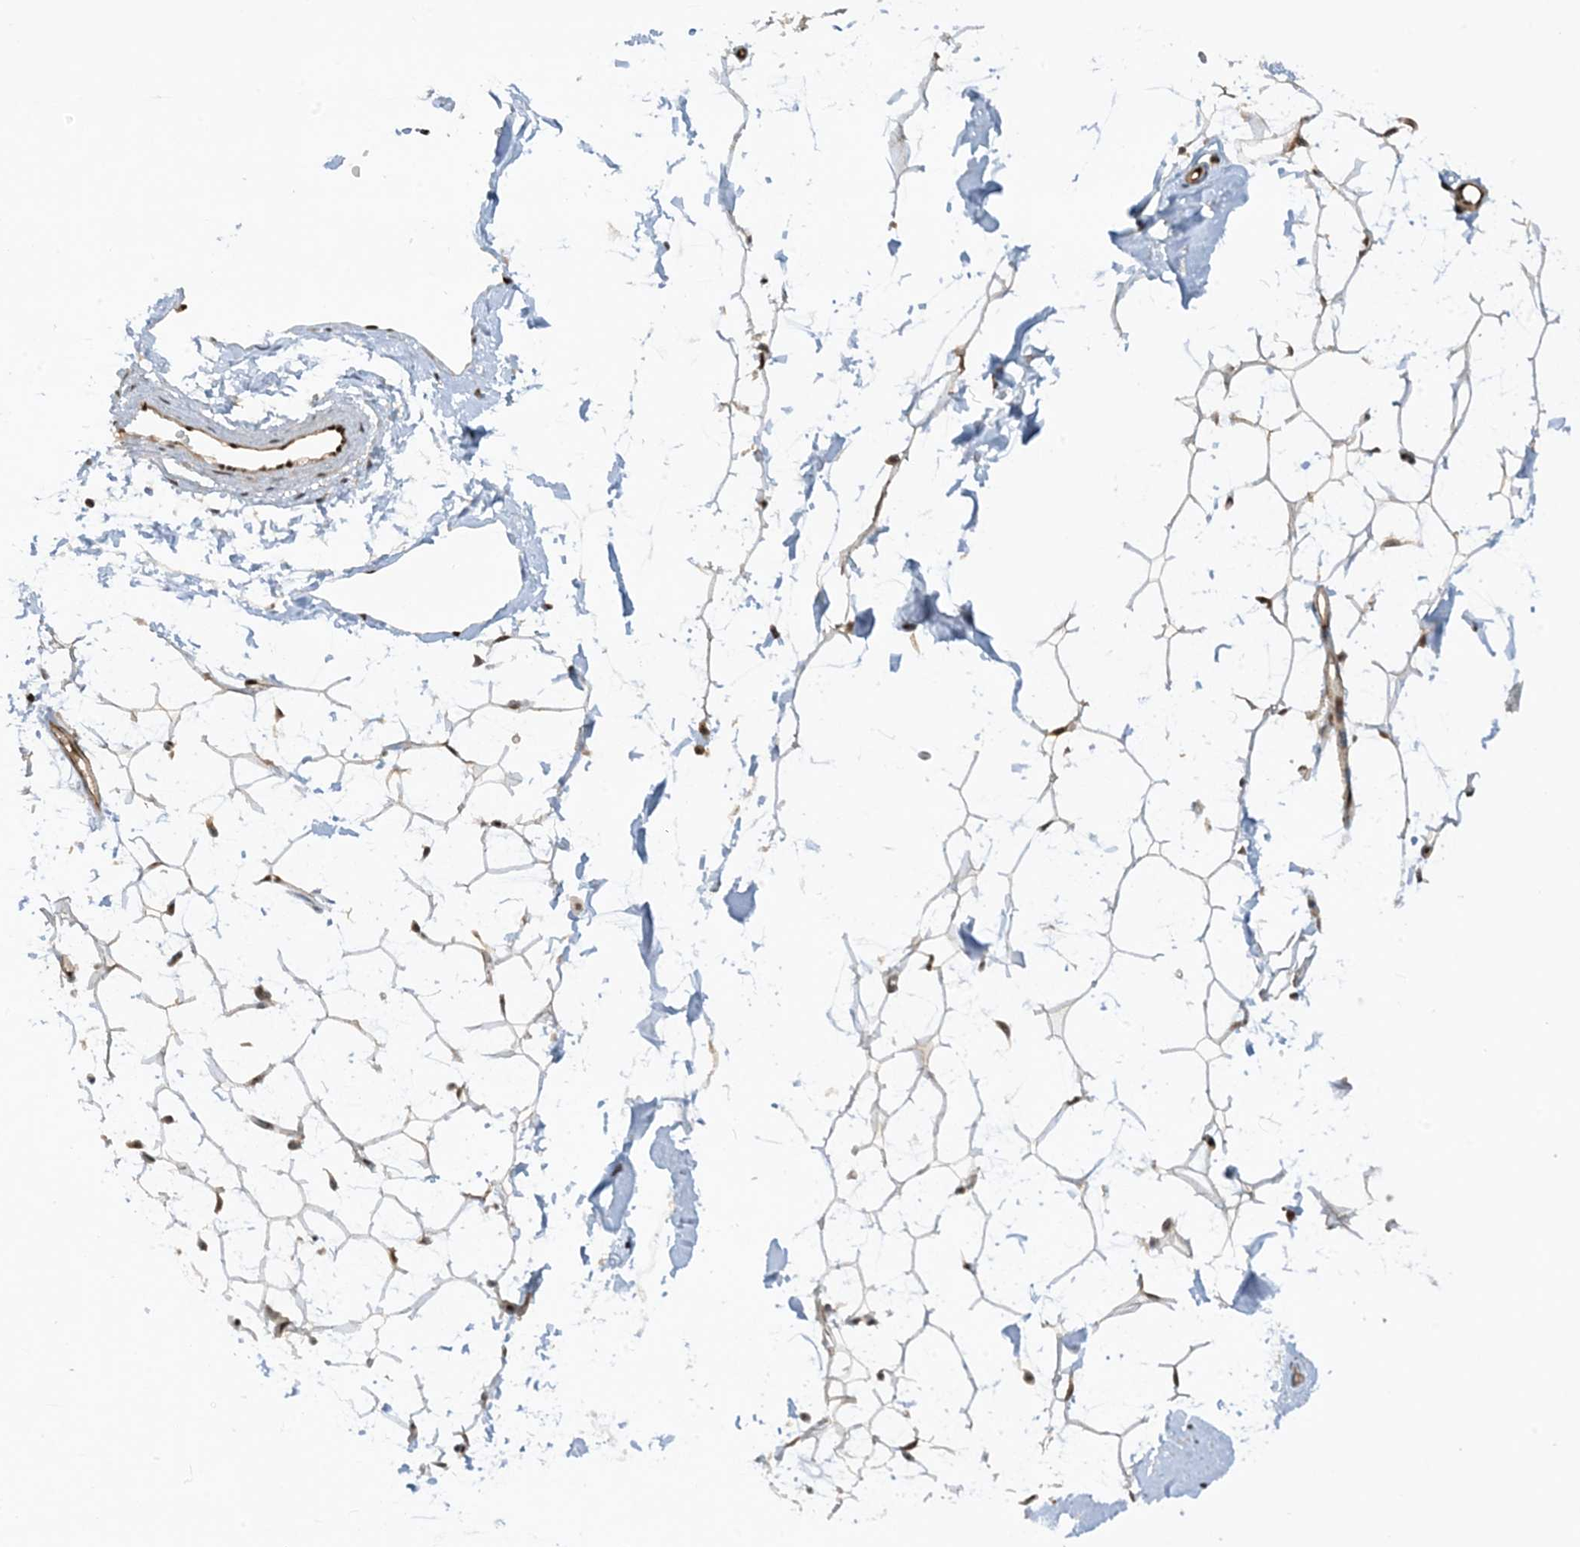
{"staining": {"intensity": "moderate", "quantity": "25%-75%", "location": "cytoplasmic/membranous"}, "tissue": "adipose tissue", "cell_type": "Adipocytes", "image_type": "normal", "snomed": [{"axis": "morphology", "description": "Normal tissue, NOS"}, {"axis": "topography", "description": "Breast"}], "caption": "Immunohistochemistry (IHC) image of benign adipose tissue: adipose tissue stained using immunohistochemistry demonstrates medium levels of moderate protein expression localized specifically in the cytoplasmic/membranous of adipocytes, appearing as a cytoplasmic/membranous brown color.", "gene": "CERT1", "patient": {"sex": "female", "age": 23}}